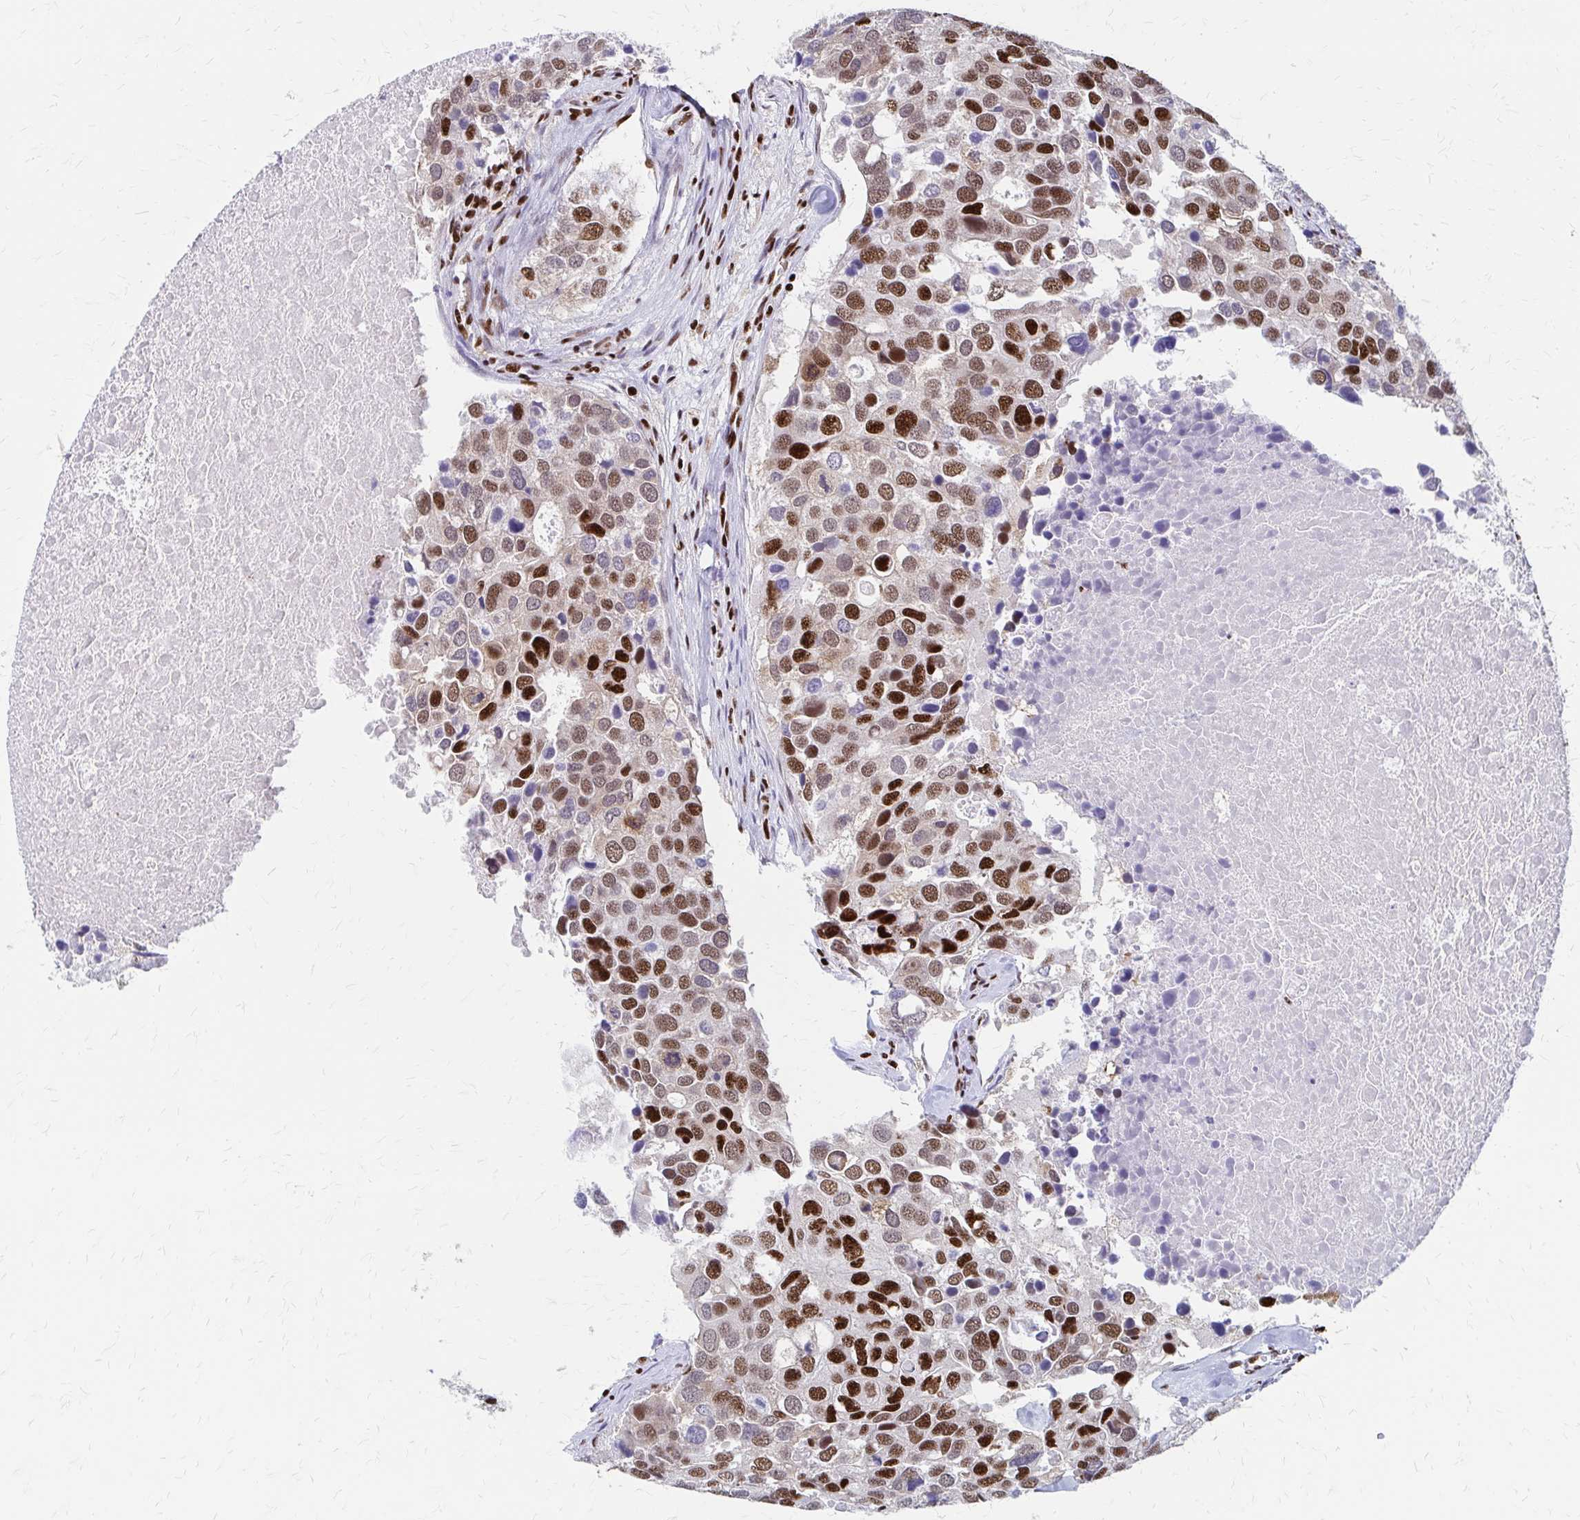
{"staining": {"intensity": "moderate", "quantity": "25%-75%", "location": "nuclear"}, "tissue": "breast cancer", "cell_type": "Tumor cells", "image_type": "cancer", "snomed": [{"axis": "morphology", "description": "Duct carcinoma"}, {"axis": "topography", "description": "Breast"}], "caption": "Breast infiltrating ductal carcinoma stained with a brown dye exhibits moderate nuclear positive expression in about 25%-75% of tumor cells.", "gene": "CNKSR3", "patient": {"sex": "female", "age": 83}}